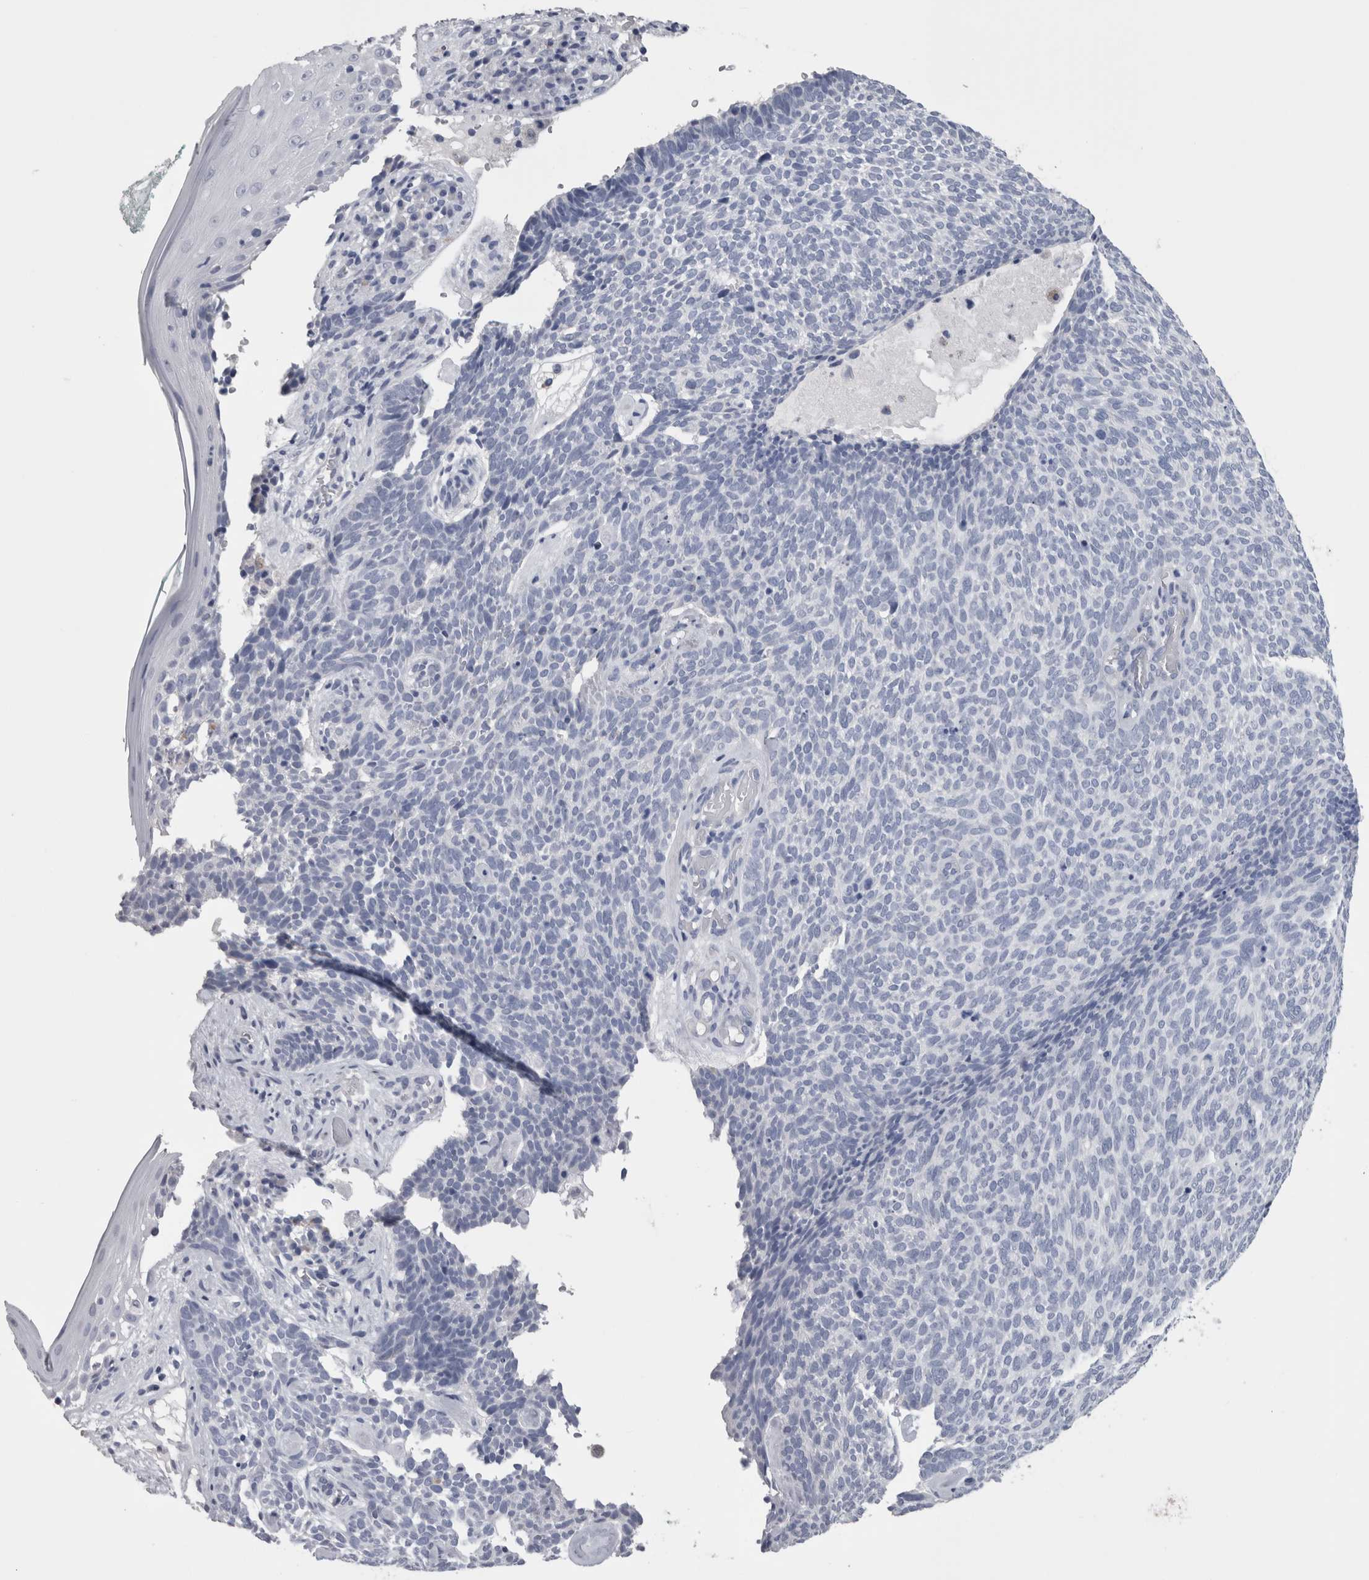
{"staining": {"intensity": "negative", "quantity": "none", "location": "none"}, "tissue": "skin cancer", "cell_type": "Tumor cells", "image_type": "cancer", "snomed": [{"axis": "morphology", "description": "Basal cell carcinoma"}, {"axis": "topography", "description": "Skin"}], "caption": "High power microscopy image of an IHC micrograph of skin cancer, revealing no significant expression in tumor cells.", "gene": "CA8", "patient": {"sex": "female", "age": 84}}